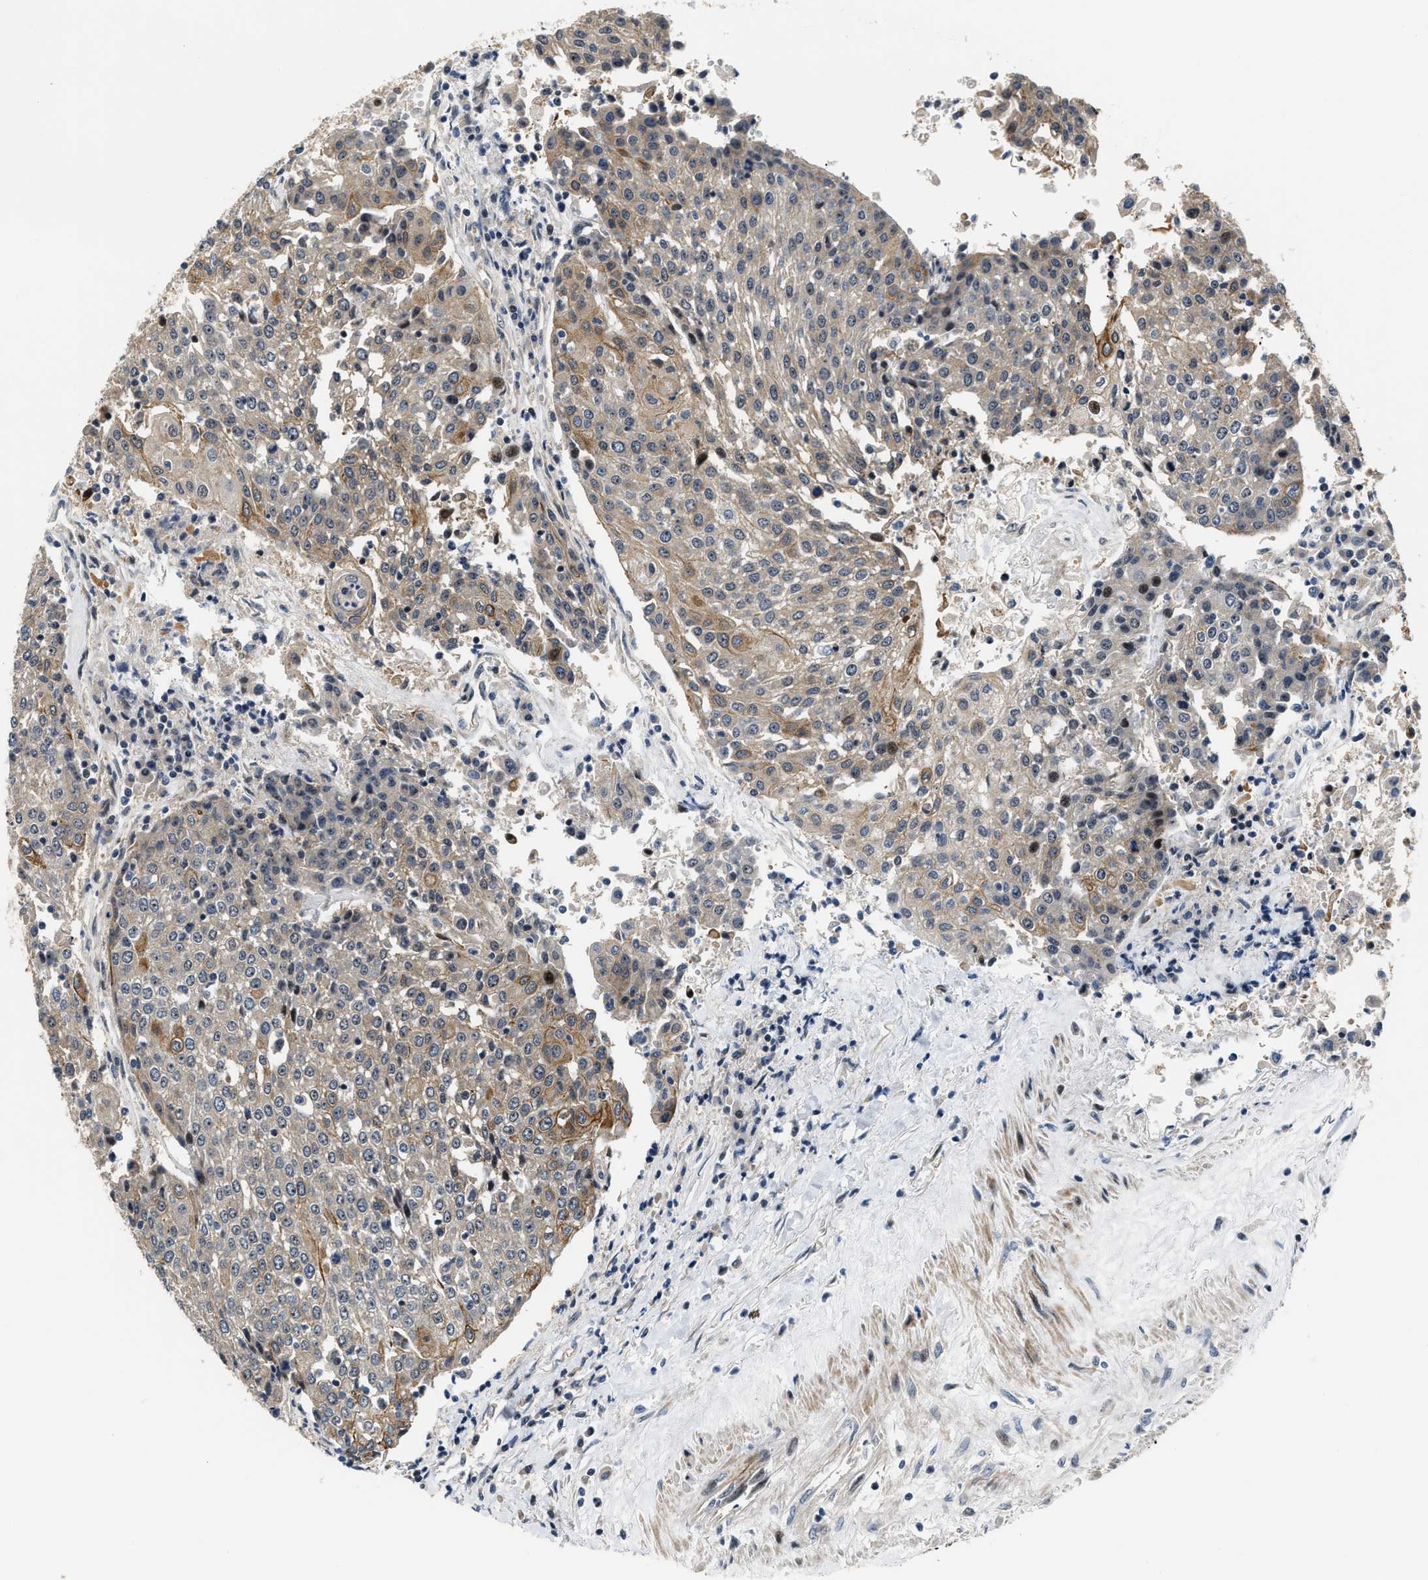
{"staining": {"intensity": "moderate", "quantity": "25%-75%", "location": "cytoplasmic/membranous"}, "tissue": "urothelial cancer", "cell_type": "Tumor cells", "image_type": "cancer", "snomed": [{"axis": "morphology", "description": "Urothelial carcinoma, High grade"}, {"axis": "topography", "description": "Urinary bladder"}], "caption": "This photomicrograph demonstrates immunohistochemistry (IHC) staining of urothelial cancer, with medium moderate cytoplasmic/membranous positivity in approximately 25%-75% of tumor cells.", "gene": "ALDH3A2", "patient": {"sex": "female", "age": 85}}